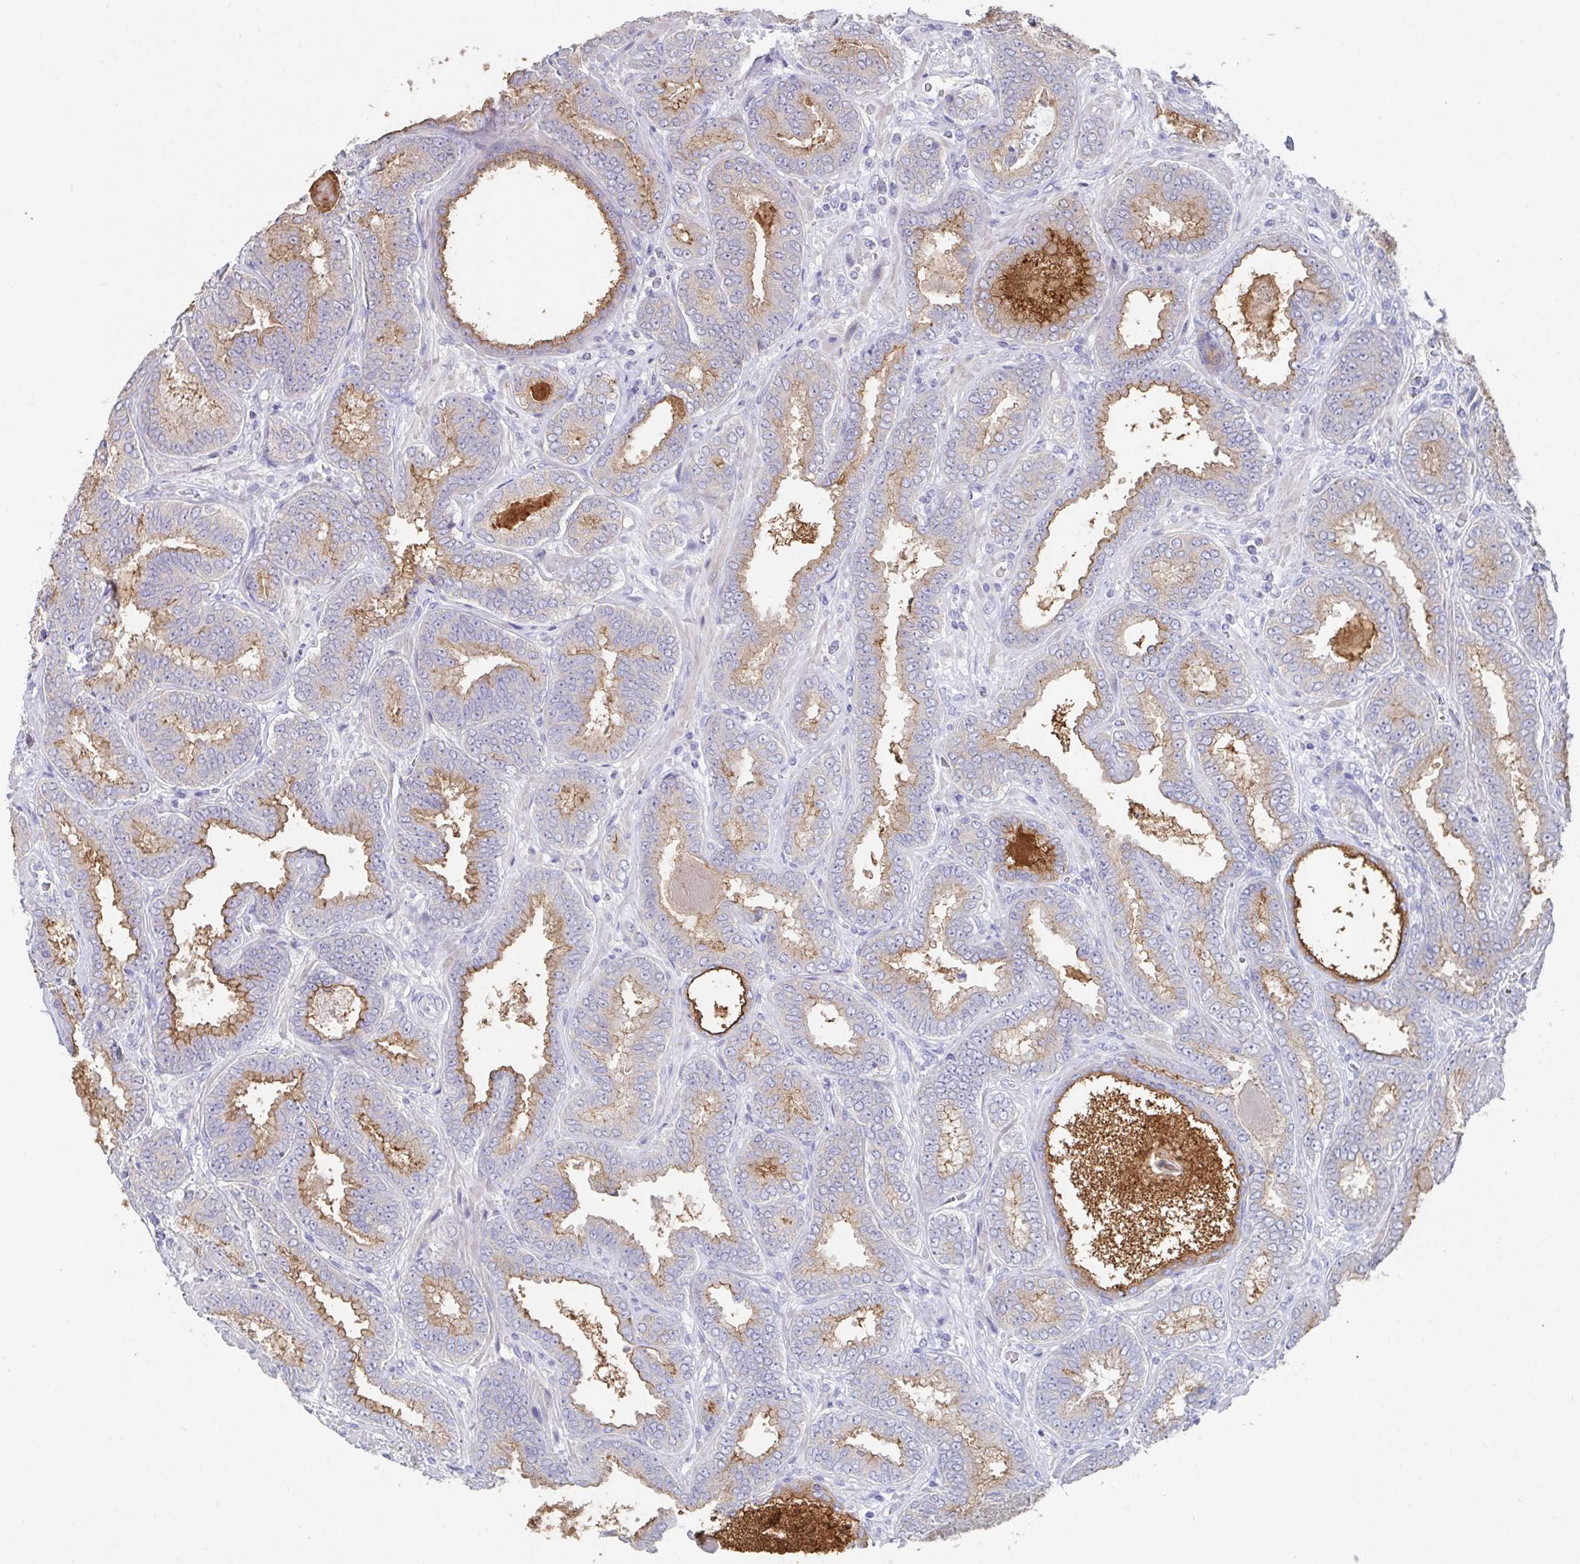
{"staining": {"intensity": "moderate", "quantity": "<25%", "location": "cytoplasmic/membranous"}, "tissue": "prostate cancer", "cell_type": "Tumor cells", "image_type": "cancer", "snomed": [{"axis": "morphology", "description": "Adenocarcinoma, High grade"}, {"axis": "topography", "description": "Prostate"}], "caption": "Moderate cytoplasmic/membranous staining for a protein is identified in about <25% of tumor cells of prostate adenocarcinoma (high-grade) using immunohistochemistry (IHC).", "gene": "SLC44A4", "patient": {"sex": "male", "age": 72}}